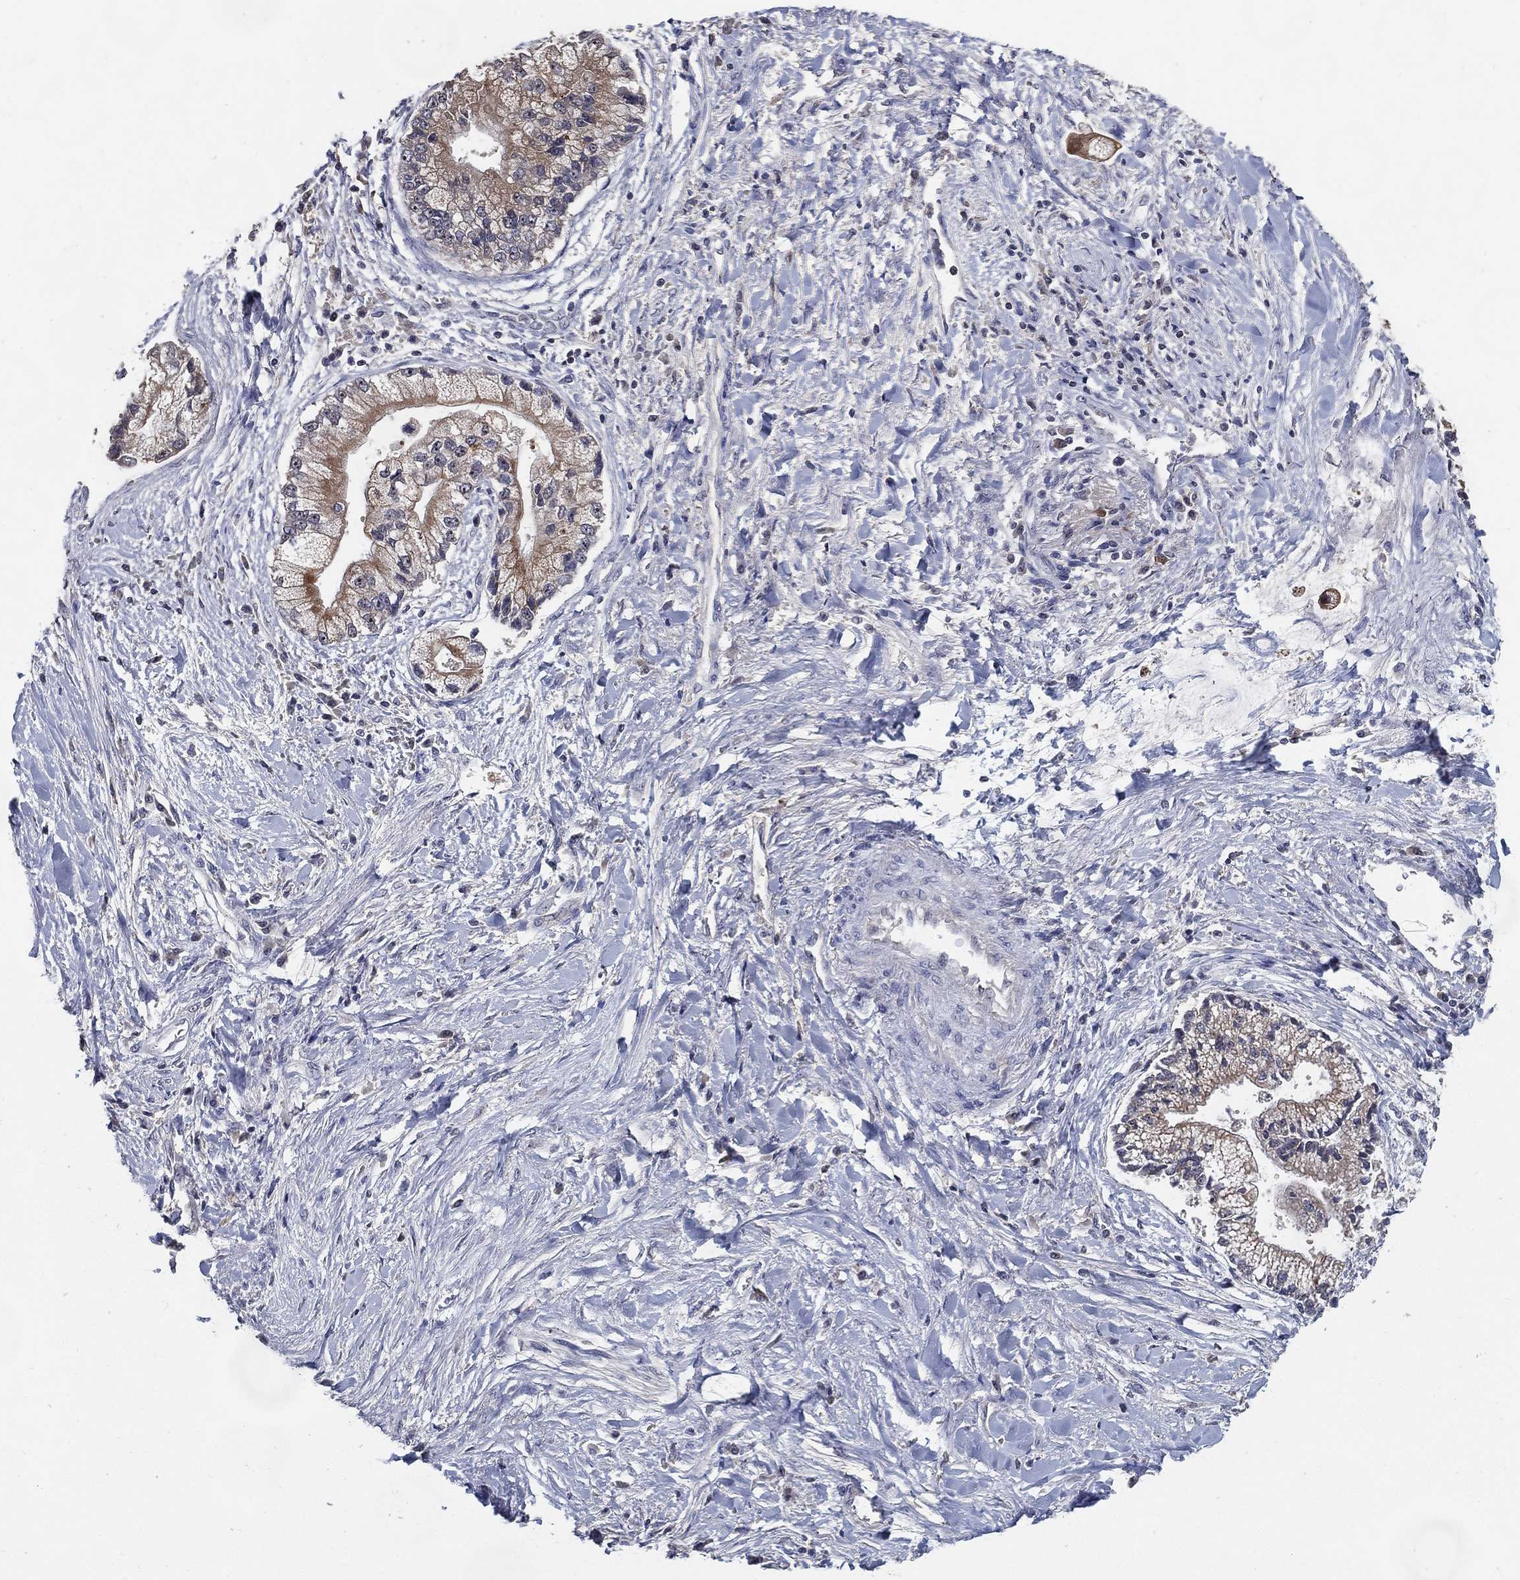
{"staining": {"intensity": "weak", "quantity": "<25%", "location": "cytoplasmic/membranous"}, "tissue": "liver cancer", "cell_type": "Tumor cells", "image_type": "cancer", "snomed": [{"axis": "morphology", "description": "Cholangiocarcinoma"}, {"axis": "topography", "description": "Liver"}], "caption": "High magnification brightfield microscopy of liver cancer (cholangiocarcinoma) stained with DAB (3,3'-diaminobenzidine) (brown) and counterstained with hematoxylin (blue): tumor cells show no significant positivity.", "gene": "EFNA1", "patient": {"sex": "male", "age": 50}}